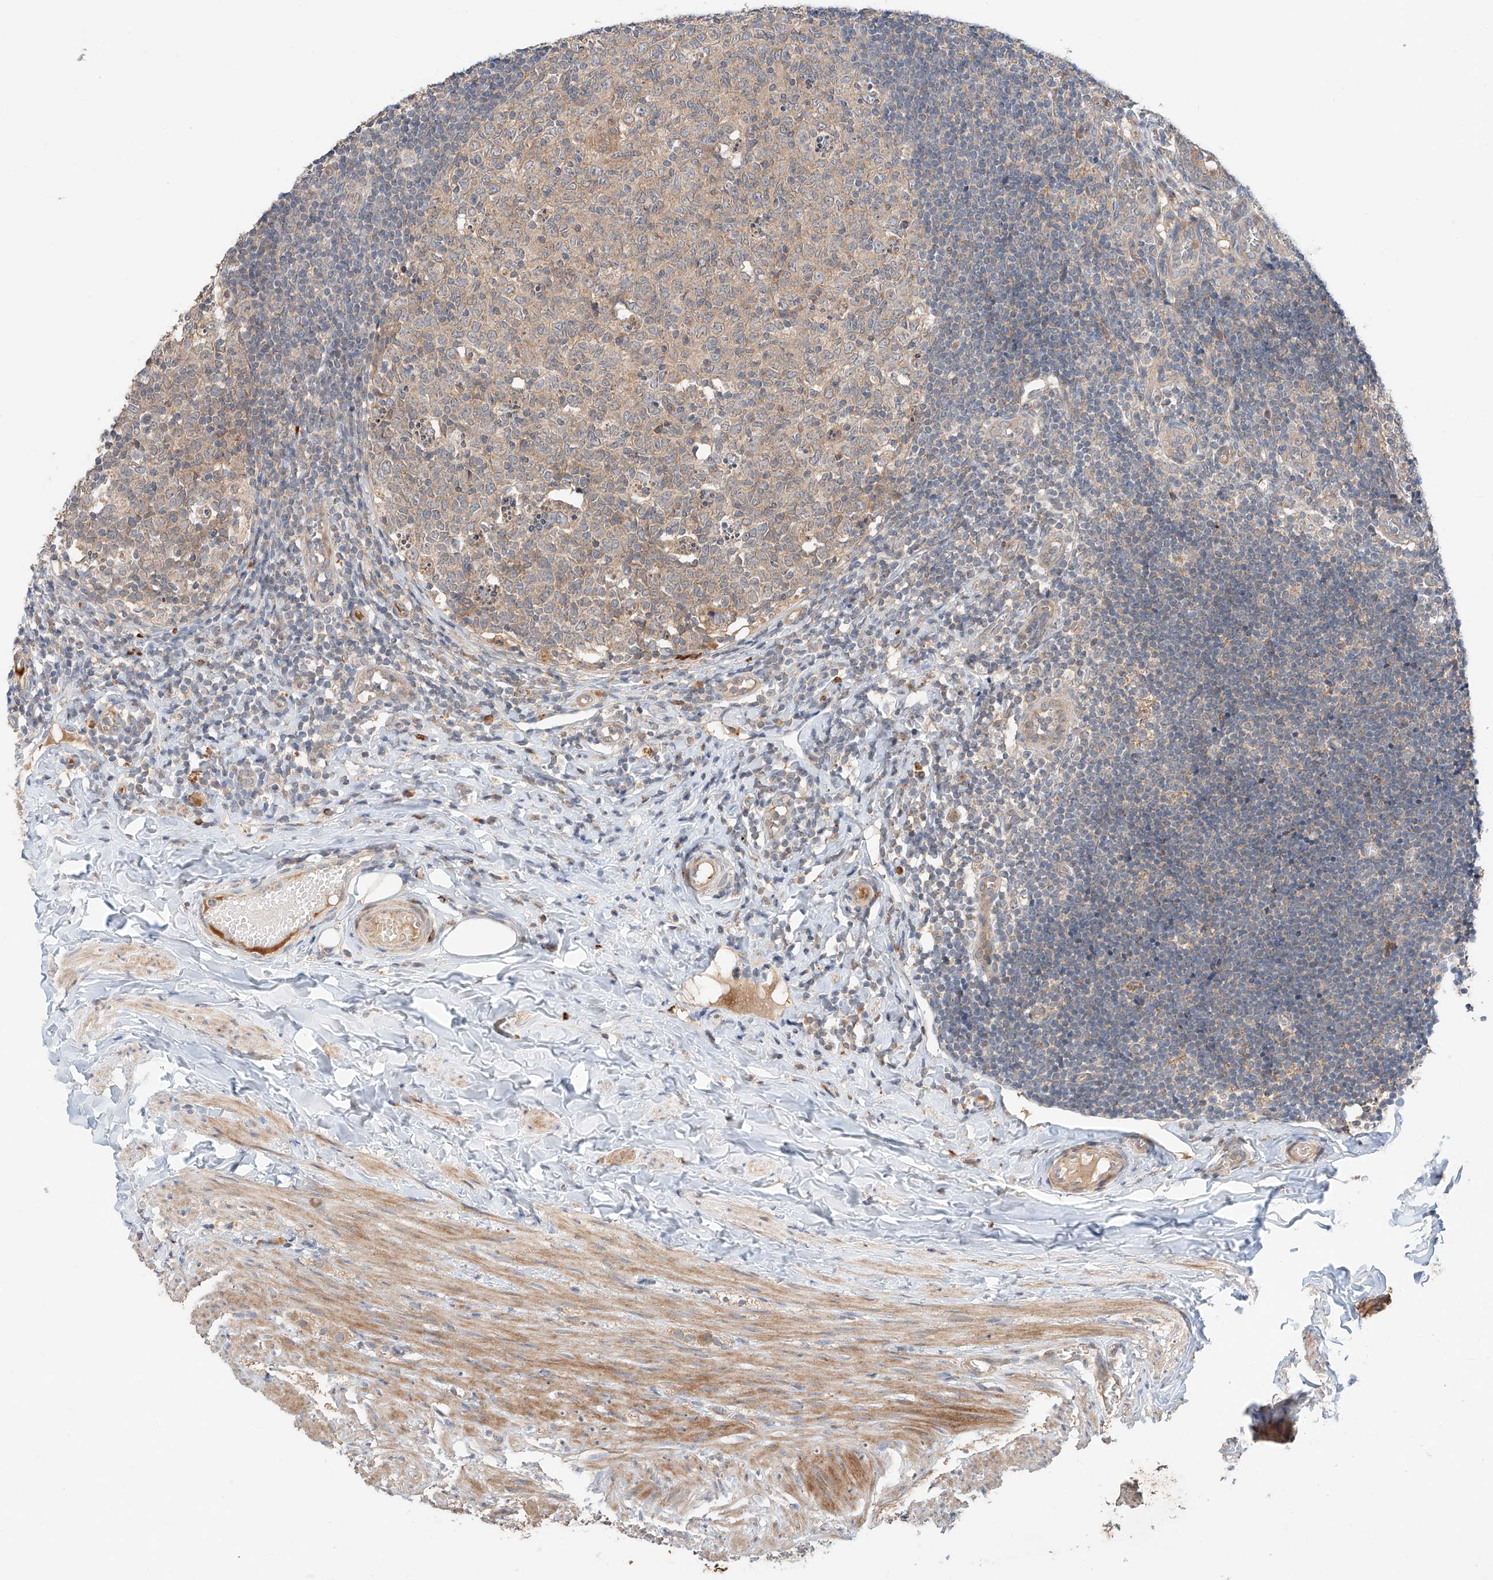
{"staining": {"intensity": "strong", "quantity": ">75%", "location": "cytoplasmic/membranous"}, "tissue": "appendix", "cell_type": "Glandular cells", "image_type": "normal", "snomed": [{"axis": "morphology", "description": "Normal tissue, NOS"}, {"axis": "topography", "description": "Appendix"}], "caption": "Immunohistochemical staining of normal human appendix reveals strong cytoplasmic/membranous protein expression in approximately >75% of glandular cells. (DAB (3,3'-diaminobenzidine) IHC with brightfield microscopy, high magnification).", "gene": "XPNPEP1", "patient": {"sex": "male", "age": 8}}